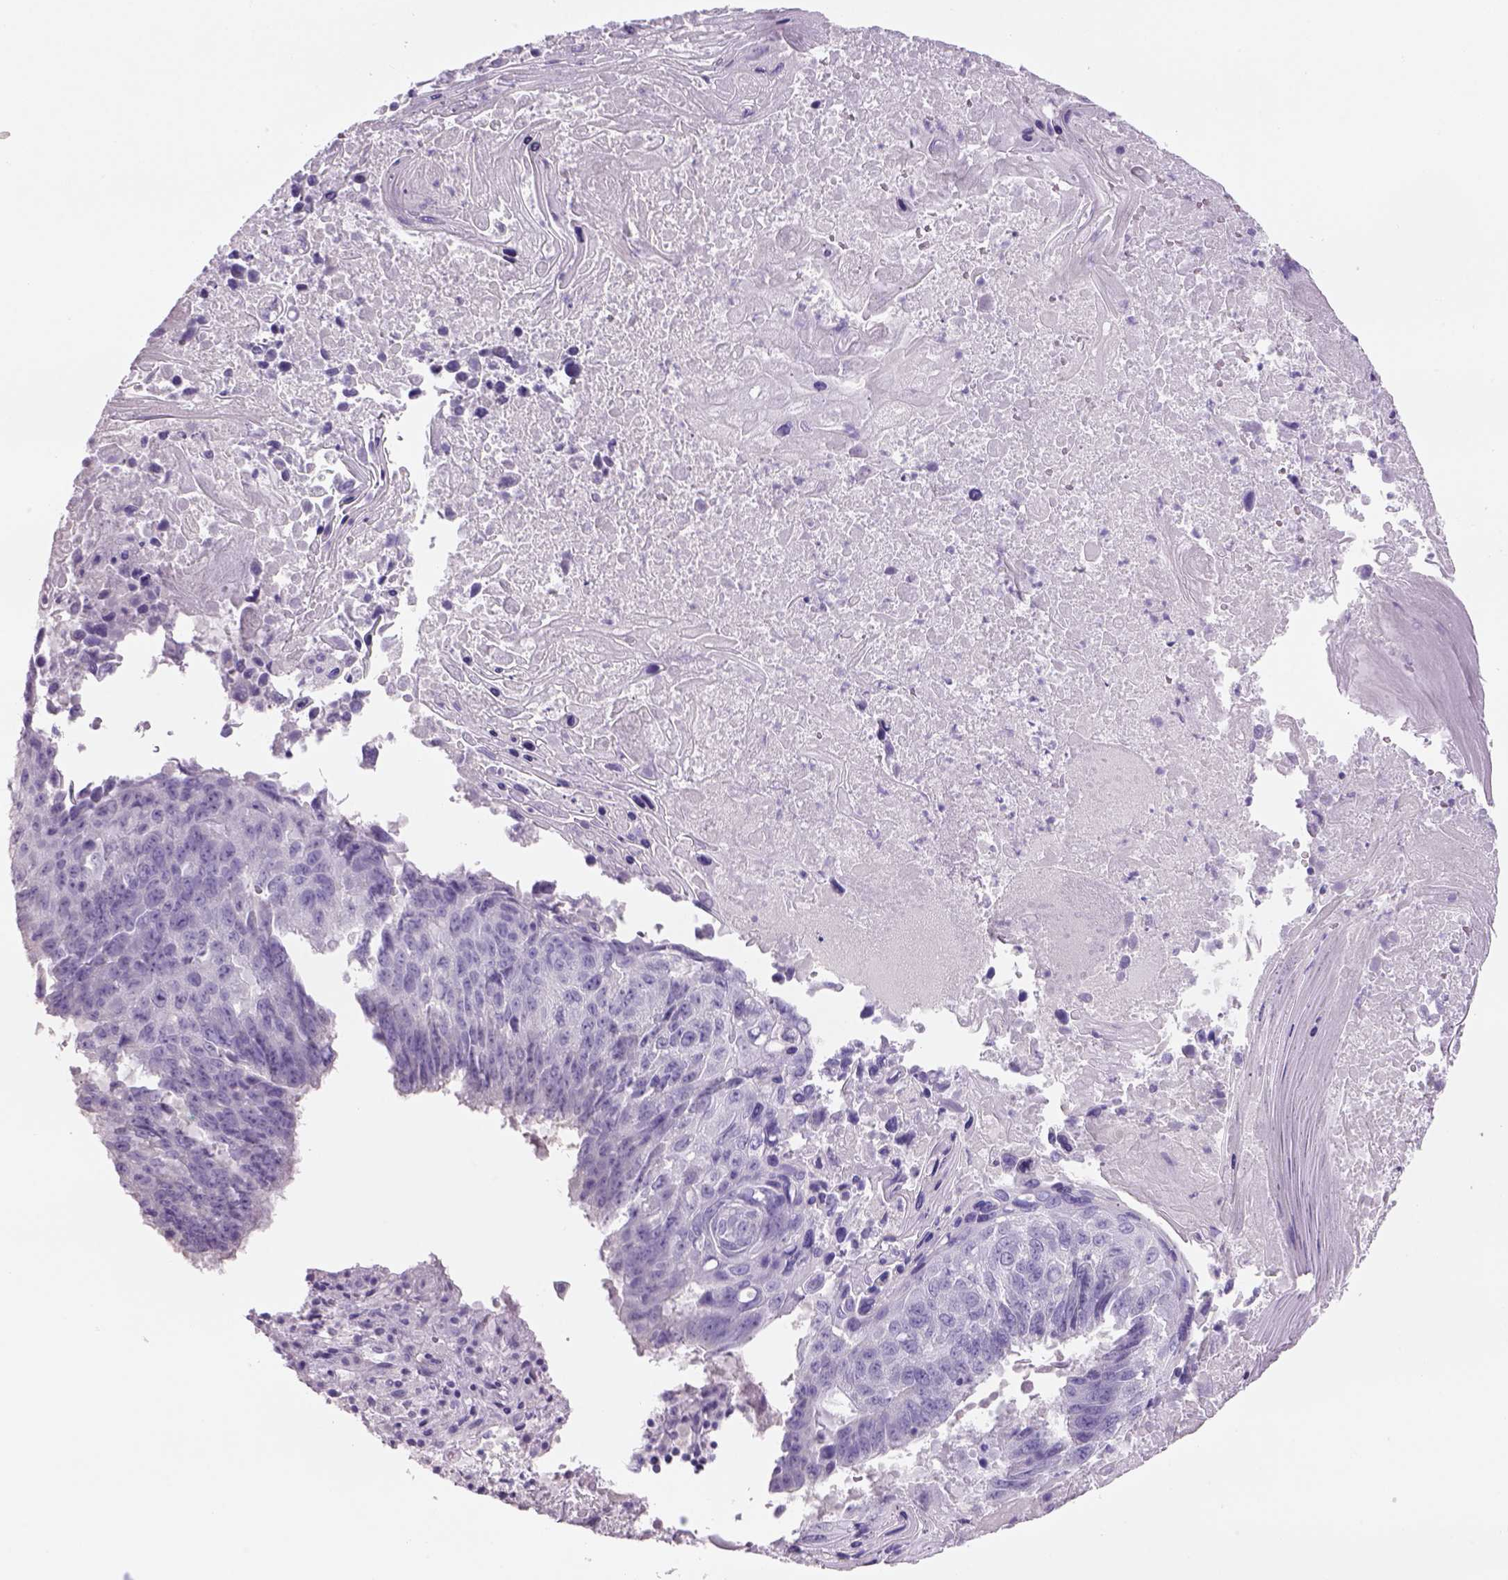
{"staining": {"intensity": "negative", "quantity": "none", "location": "none"}, "tissue": "lung cancer", "cell_type": "Tumor cells", "image_type": "cancer", "snomed": [{"axis": "morphology", "description": "Squamous cell carcinoma, NOS"}, {"axis": "topography", "description": "Lung"}], "caption": "An image of squamous cell carcinoma (lung) stained for a protein exhibits no brown staining in tumor cells. (DAB IHC visualized using brightfield microscopy, high magnification).", "gene": "TENM4", "patient": {"sex": "male", "age": 73}}